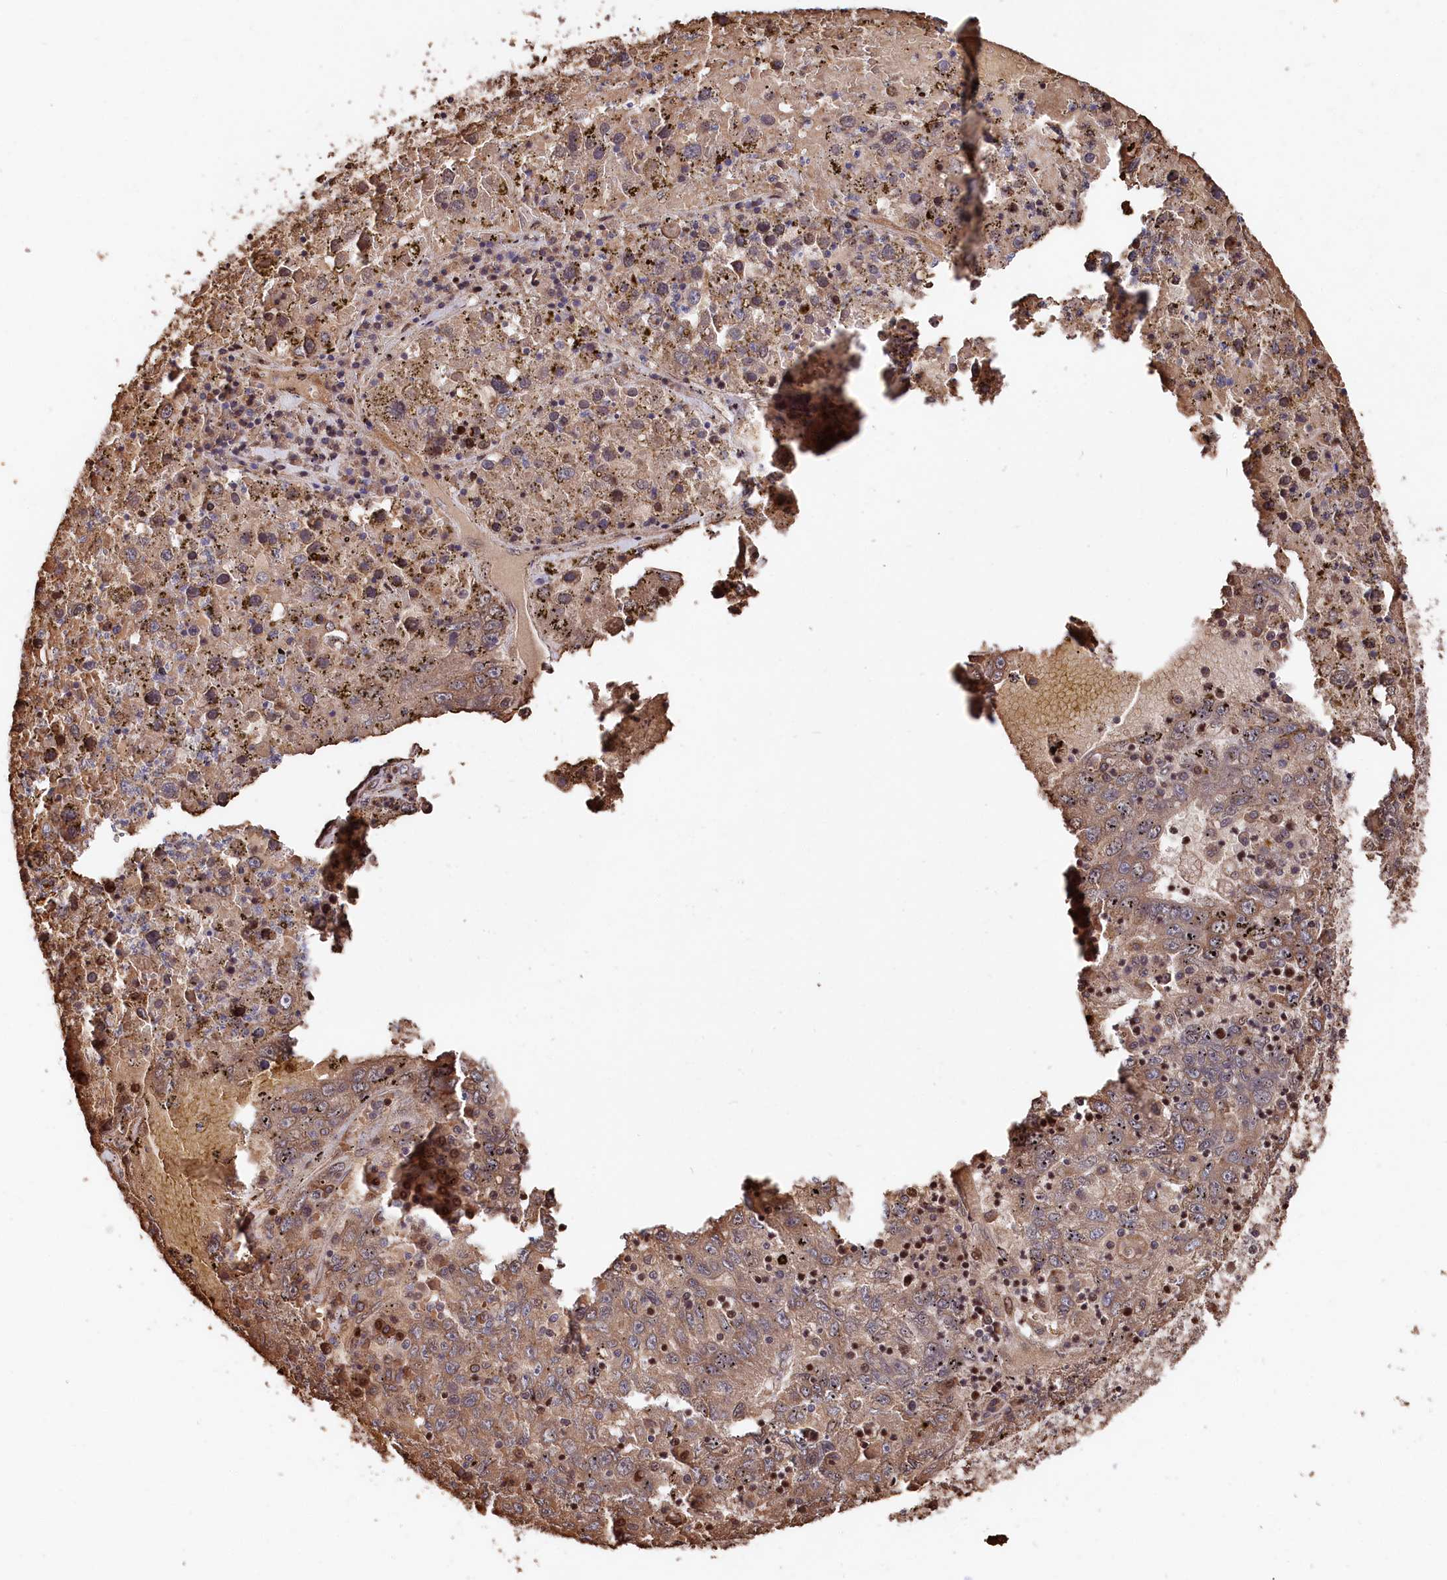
{"staining": {"intensity": "moderate", "quantity": ">75%", "location": "cytoplasmic/membranous"}, "tissue": "liver cancer", "cell_type": "Tumor cells", "image_type": "cancer", "snomed": [{"axis": "morphology", "description": "Carcinoma, Hepatocellular, NOS"}, {"axis": "topography", "description": "Liver"}], "caption": "IHC micrograph of neoplastic tissue: human liver cancer stained using IHC demonstrates medium levels of moderate protein expression localized specifically in the cytoplasmic/membranous of tumor cells, appearing as a cytoplasmic/membranous brown color.", "gene": "TNKS1BP1", "patient": {"sex": "male", "age": 49}}